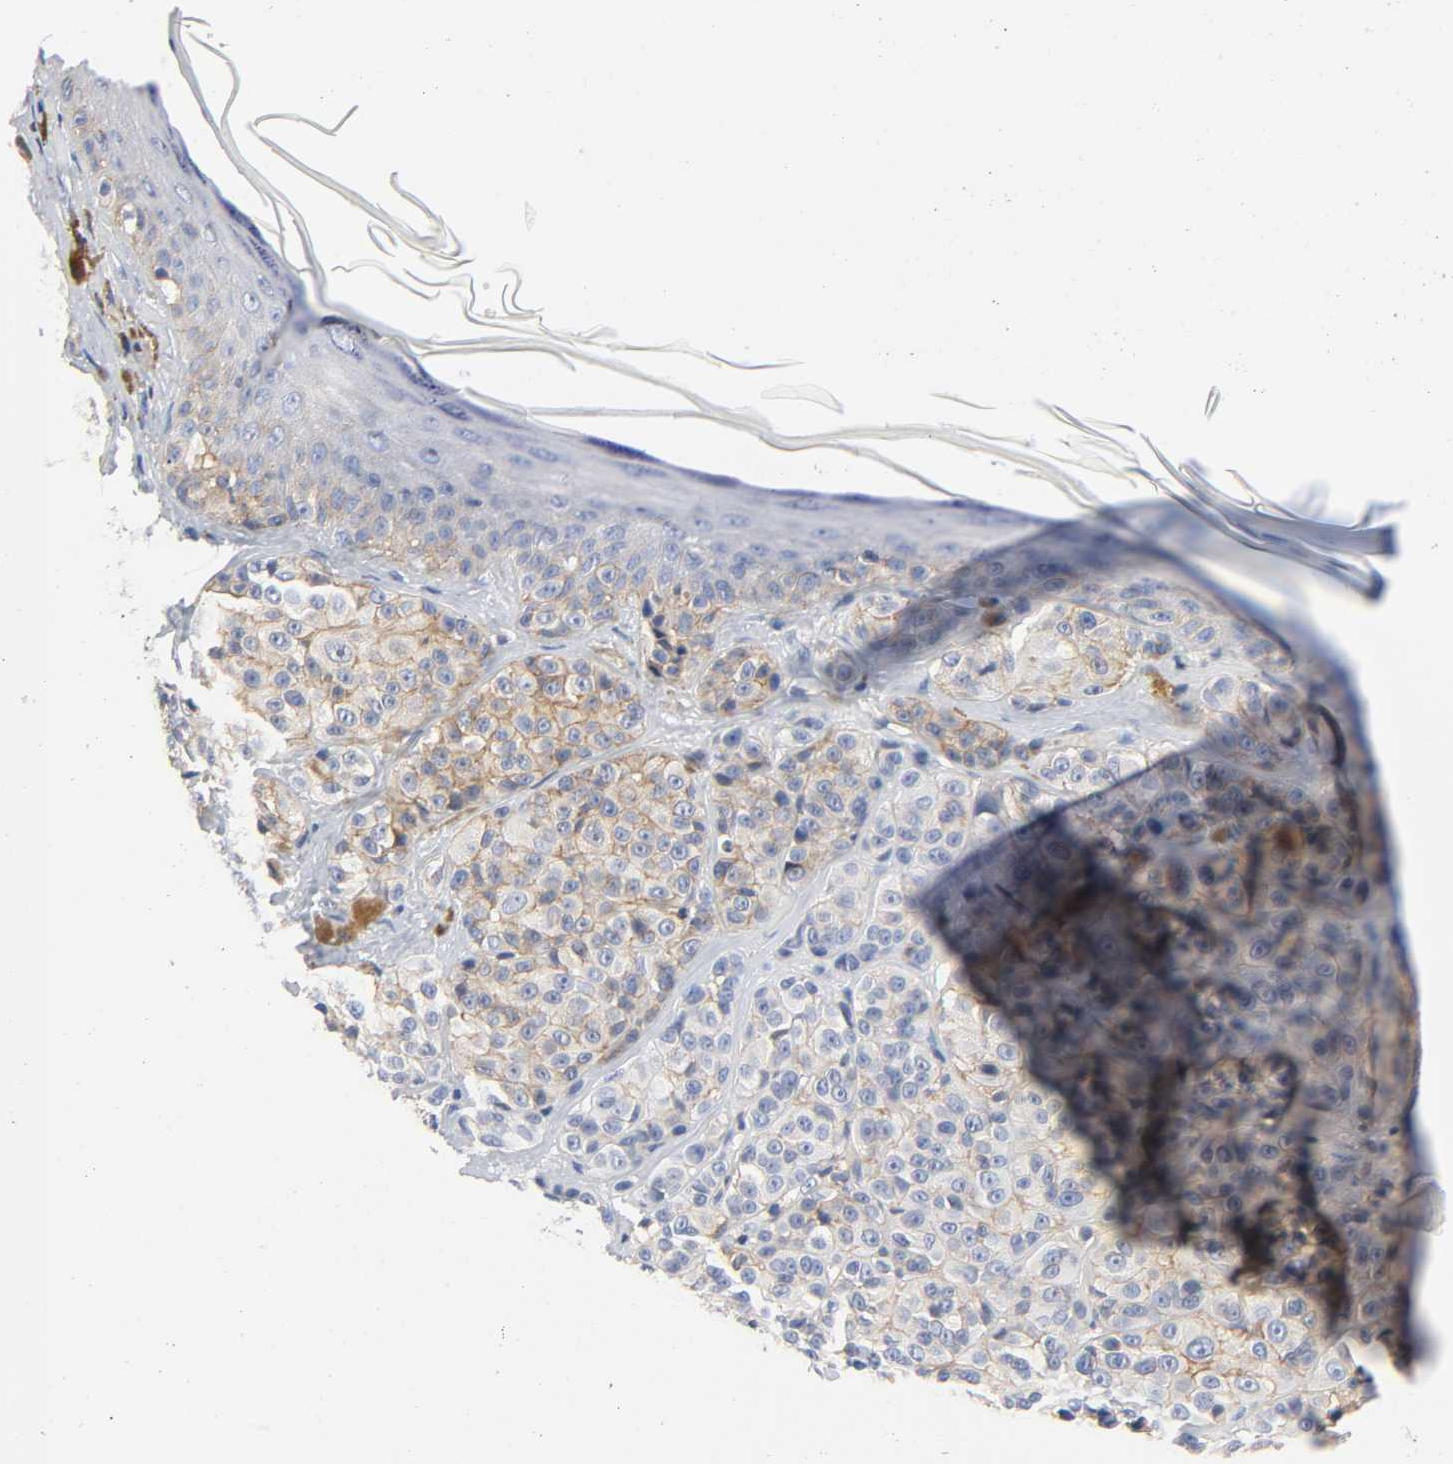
{"staining": {"intensity": "weak", "quantity": ">75%", "location": "cytoplasmic/membranous"}, "tissue": "melanoma", "cell_type": "Tumor cells", "image_type": "cancer", "snomed": [{"axis": "morphology", "description": "Malignant melanoma, NOS"}, {"axis": "topography", "description": "Skin"}], "caption": "Immunohistochemical staining of human malignant melanoma displays low levels of weak cytoplasmic/membranous staining in about >75% of tumor cells. Nuclei are stained in blue.", "gene": "SRC", "patient": {"sex": "female", "age": 75}}